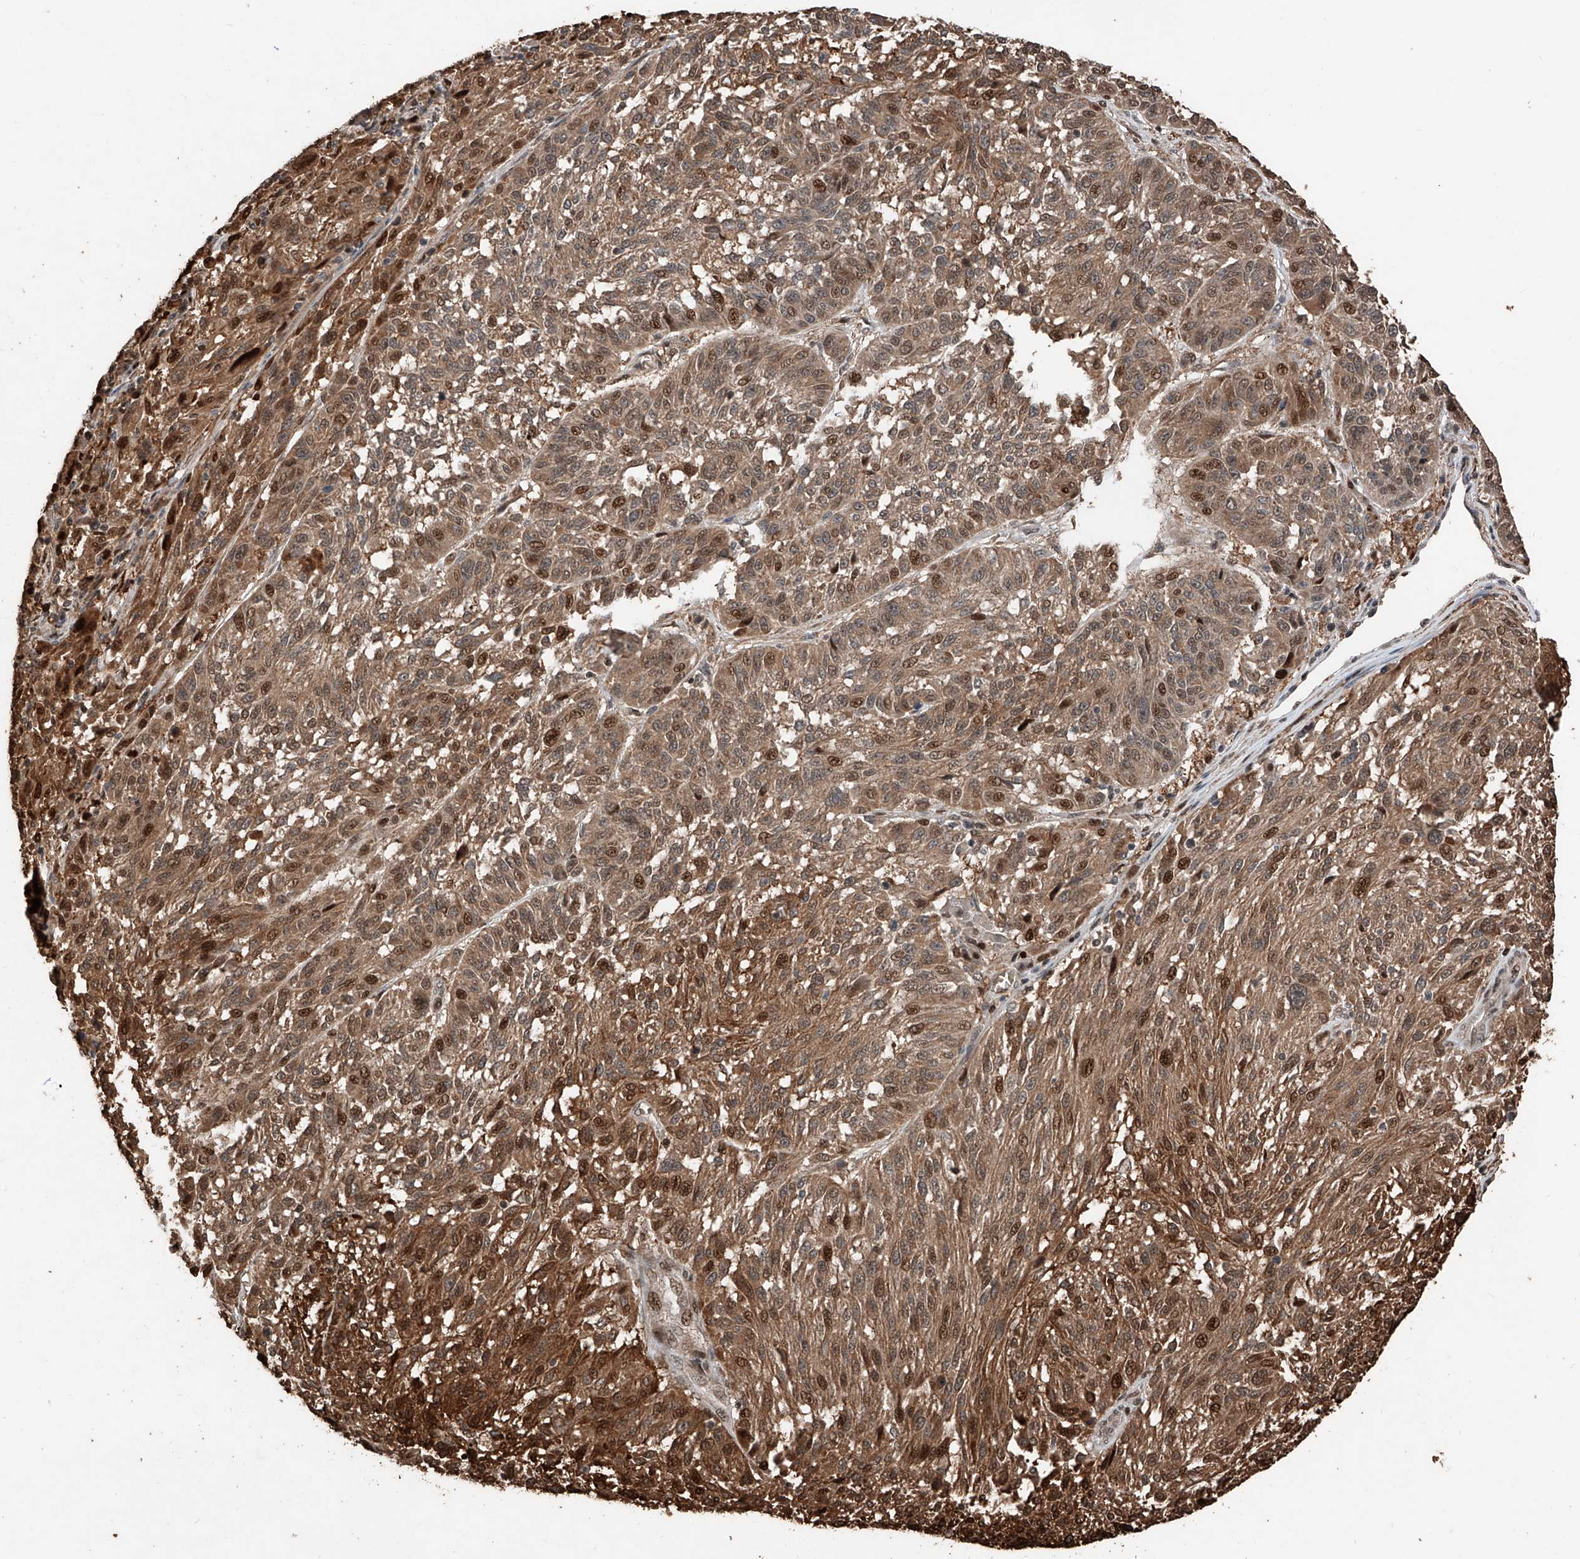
{"staining": {"intensity": "moderate", "quantity": ">75%", "location": "cytoplasmic/membranous,nuclear"}, "tissue": "melanoma", "cell_type": "Tumor cells", "image_type": "cancer", "snomed": [{"axis": "morphology", "description": "Malignant melanoma, NOS"}, {"axis": "topography", "description": "Skin"}], "caption": "Malignant melanoma was stained to show a protein in brown. There is medium levels of moderate cytoplasmic/membranous and nuclear staining in approximately >75% of tumor cells.", "gene": "RMND1", "patient": {"sex": "male", "age": 53}}